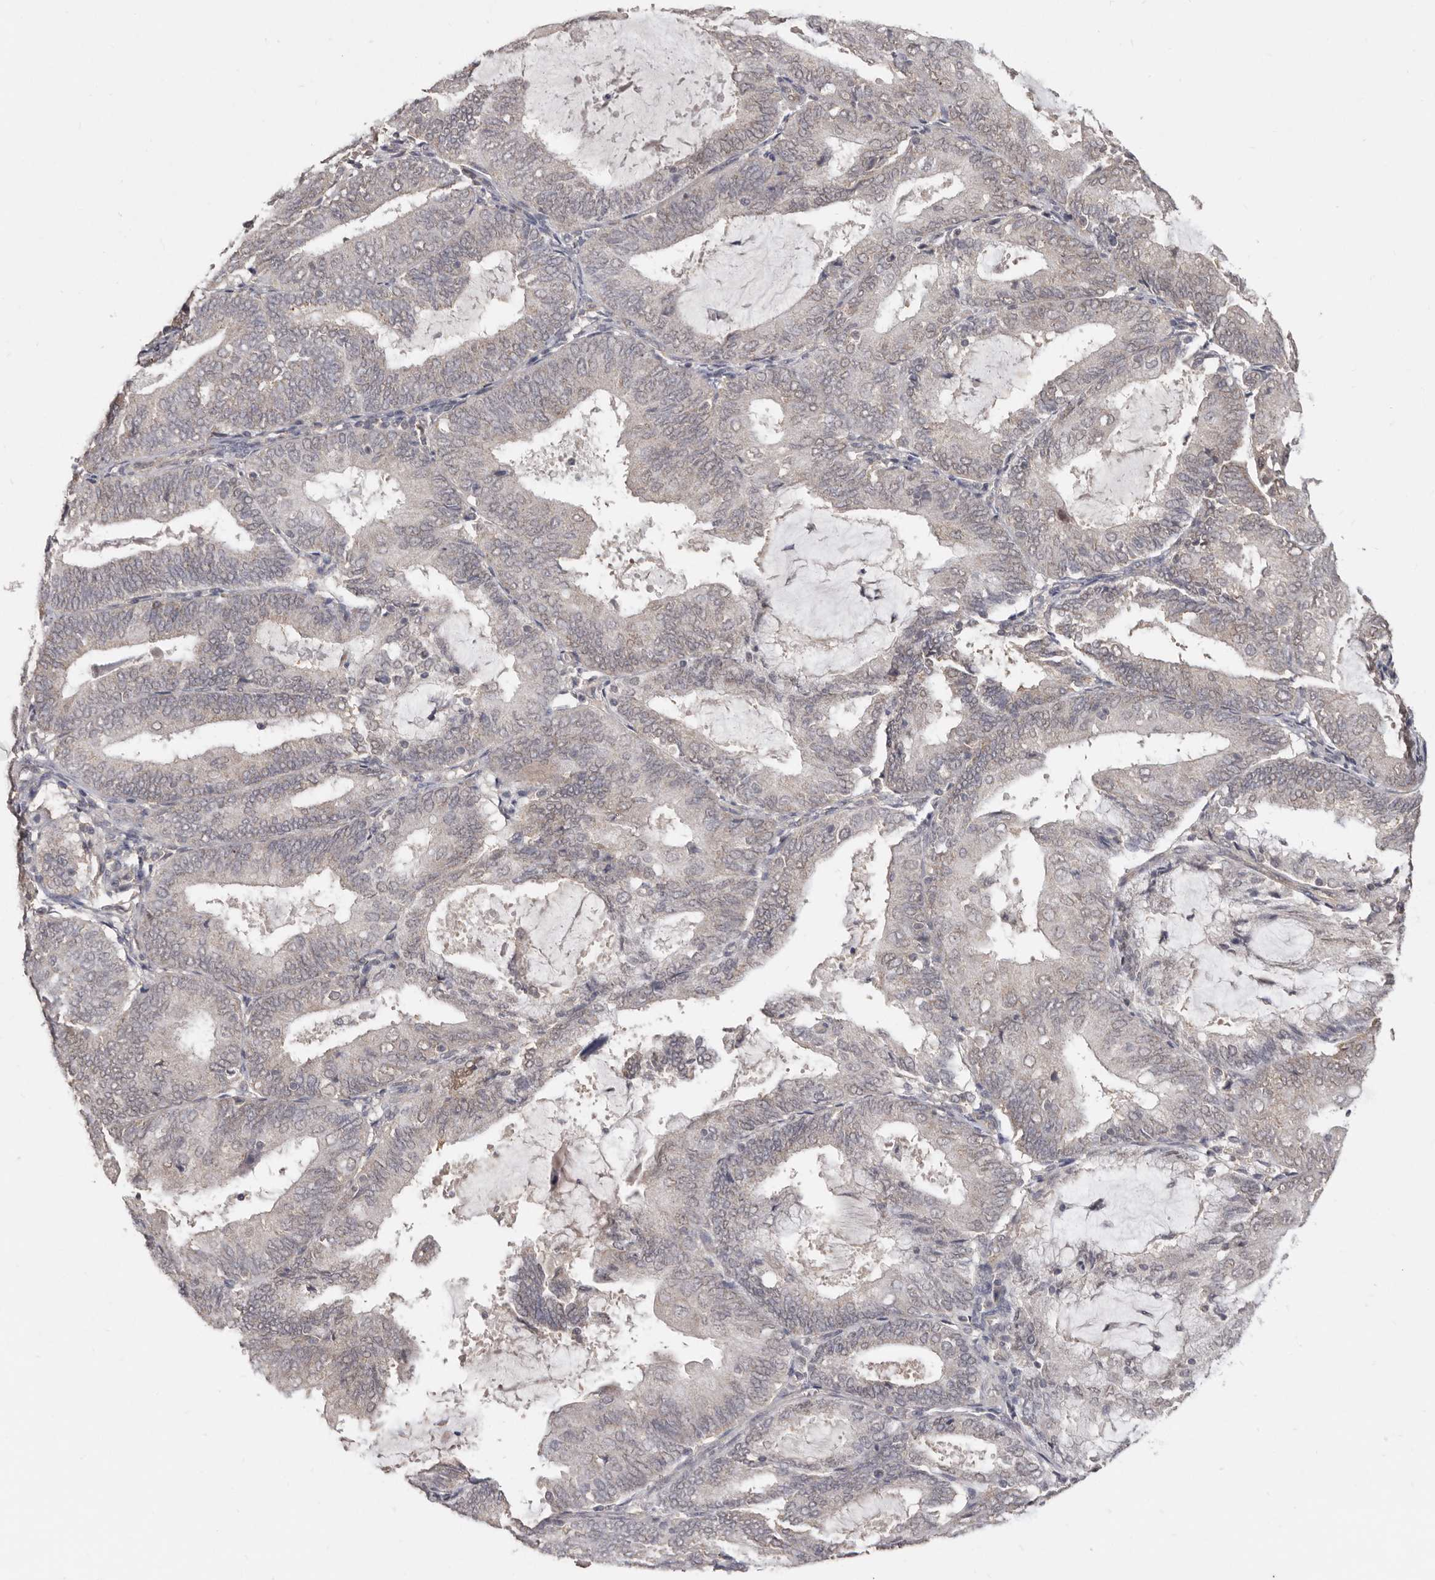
{"staining": {"intensity": "weak", "quantity": "25%-75%", "location": "nuclear"}, "tissue": "endometrial cancer", "cell_type": "Tumor cells", "image_type": "cancer", "snomed": [{"axis": "morphology", "description": "Adenocarcinoma, NOS"}, {"axis": "topography", "description": "Endometrium"}], "caption": "DAB immunohistochemical staining of human endometrial adenocarcinoma displays weak nuclear protein positivity in approximately 25%-75% of tumor cells.", "gene": "LINGO2", "patient": {"sex": "female", "age": 81}}